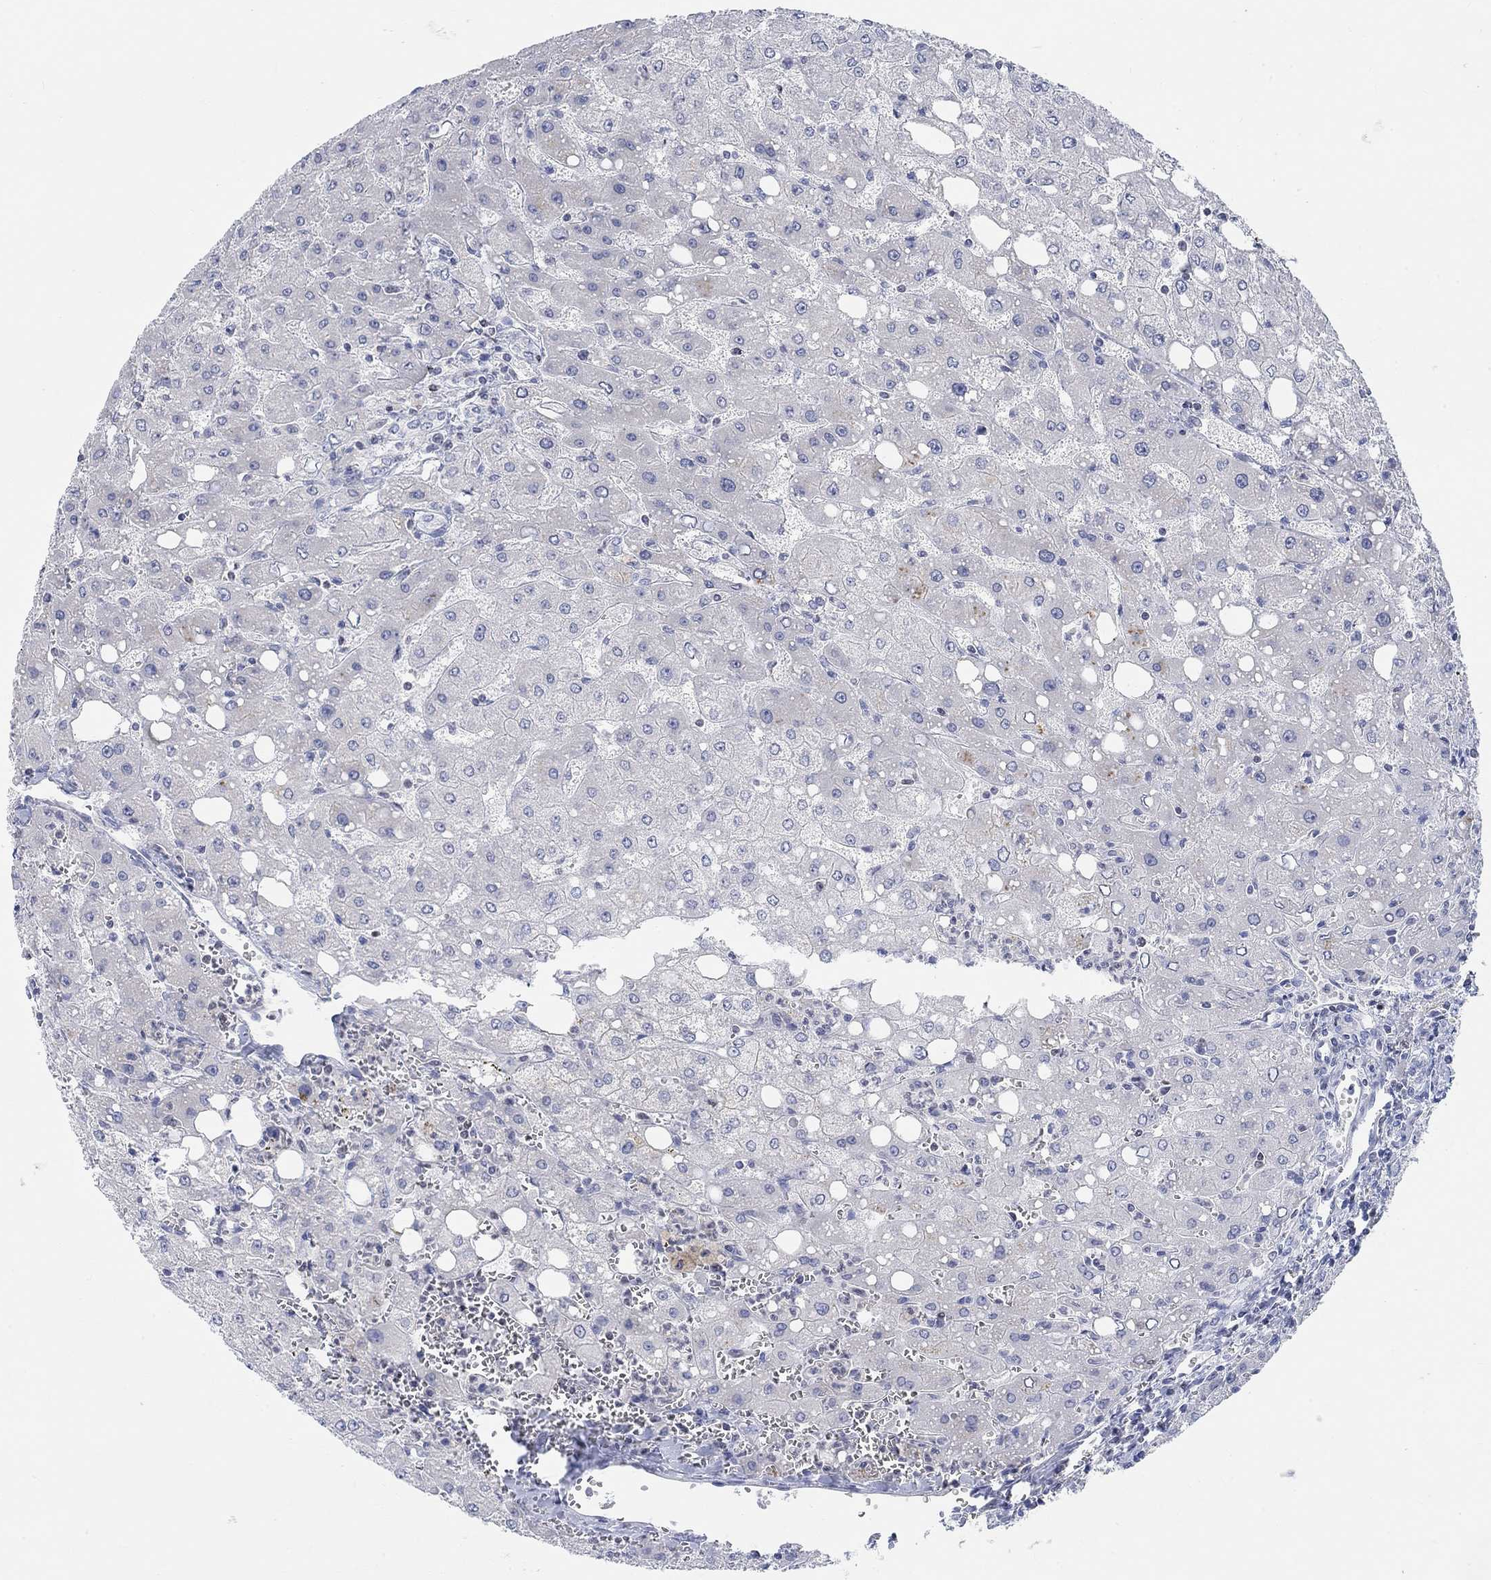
{"staining": {"intensity": "negative", "quantity": "none", "location": "none"}, "tissue": "liver", "cell_type": "Cholangiocytes", "image_type": "normal", "snomed": [{"axis": "morphology", "description": "Normal tissue, NOS"}, {"axis": "topography", "description": "Liver"}], "caption": "Immunohistochemistry (IHC) of benign human liver reveals no positivity in cholangiocytes.", "gene": "ATP6V1E2", "patient": {"sex": "female", "age": 53}}